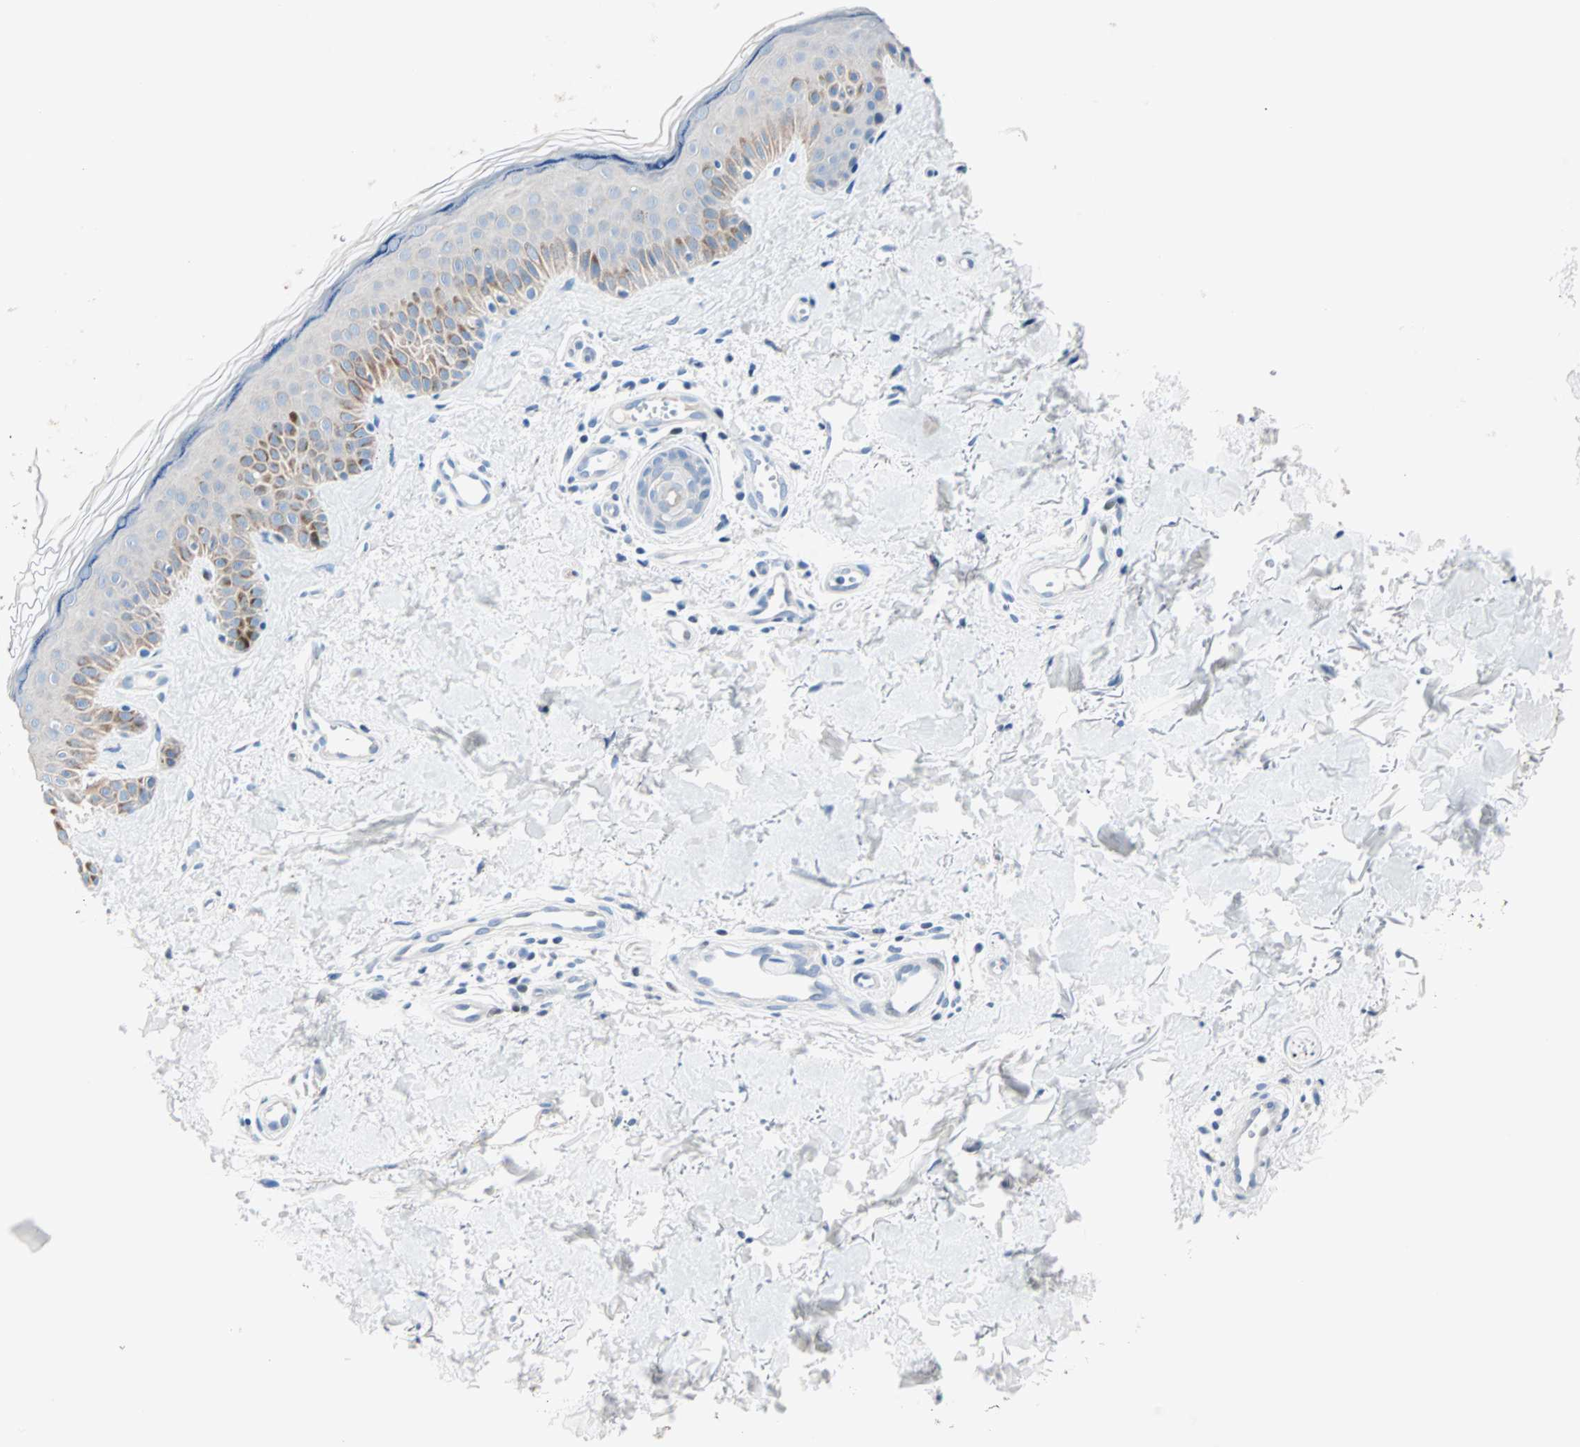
{"staining": {"intensity": "negative", "quantity": "none", "location": "none"}, "tissue": "skin", "cell_type": "Fibroblasts", "image_type": "normal", "snomed": [{"axis": "morphology", "description": "Normal tissue, NOS"}, {"axis": "topography", "description": "Skin"}], "caption": "The histopathology image exhibits no staining of fibroblasts in normal skin.", "gene": "NEFH", "patient": {"sex": "male", "age": 67}}